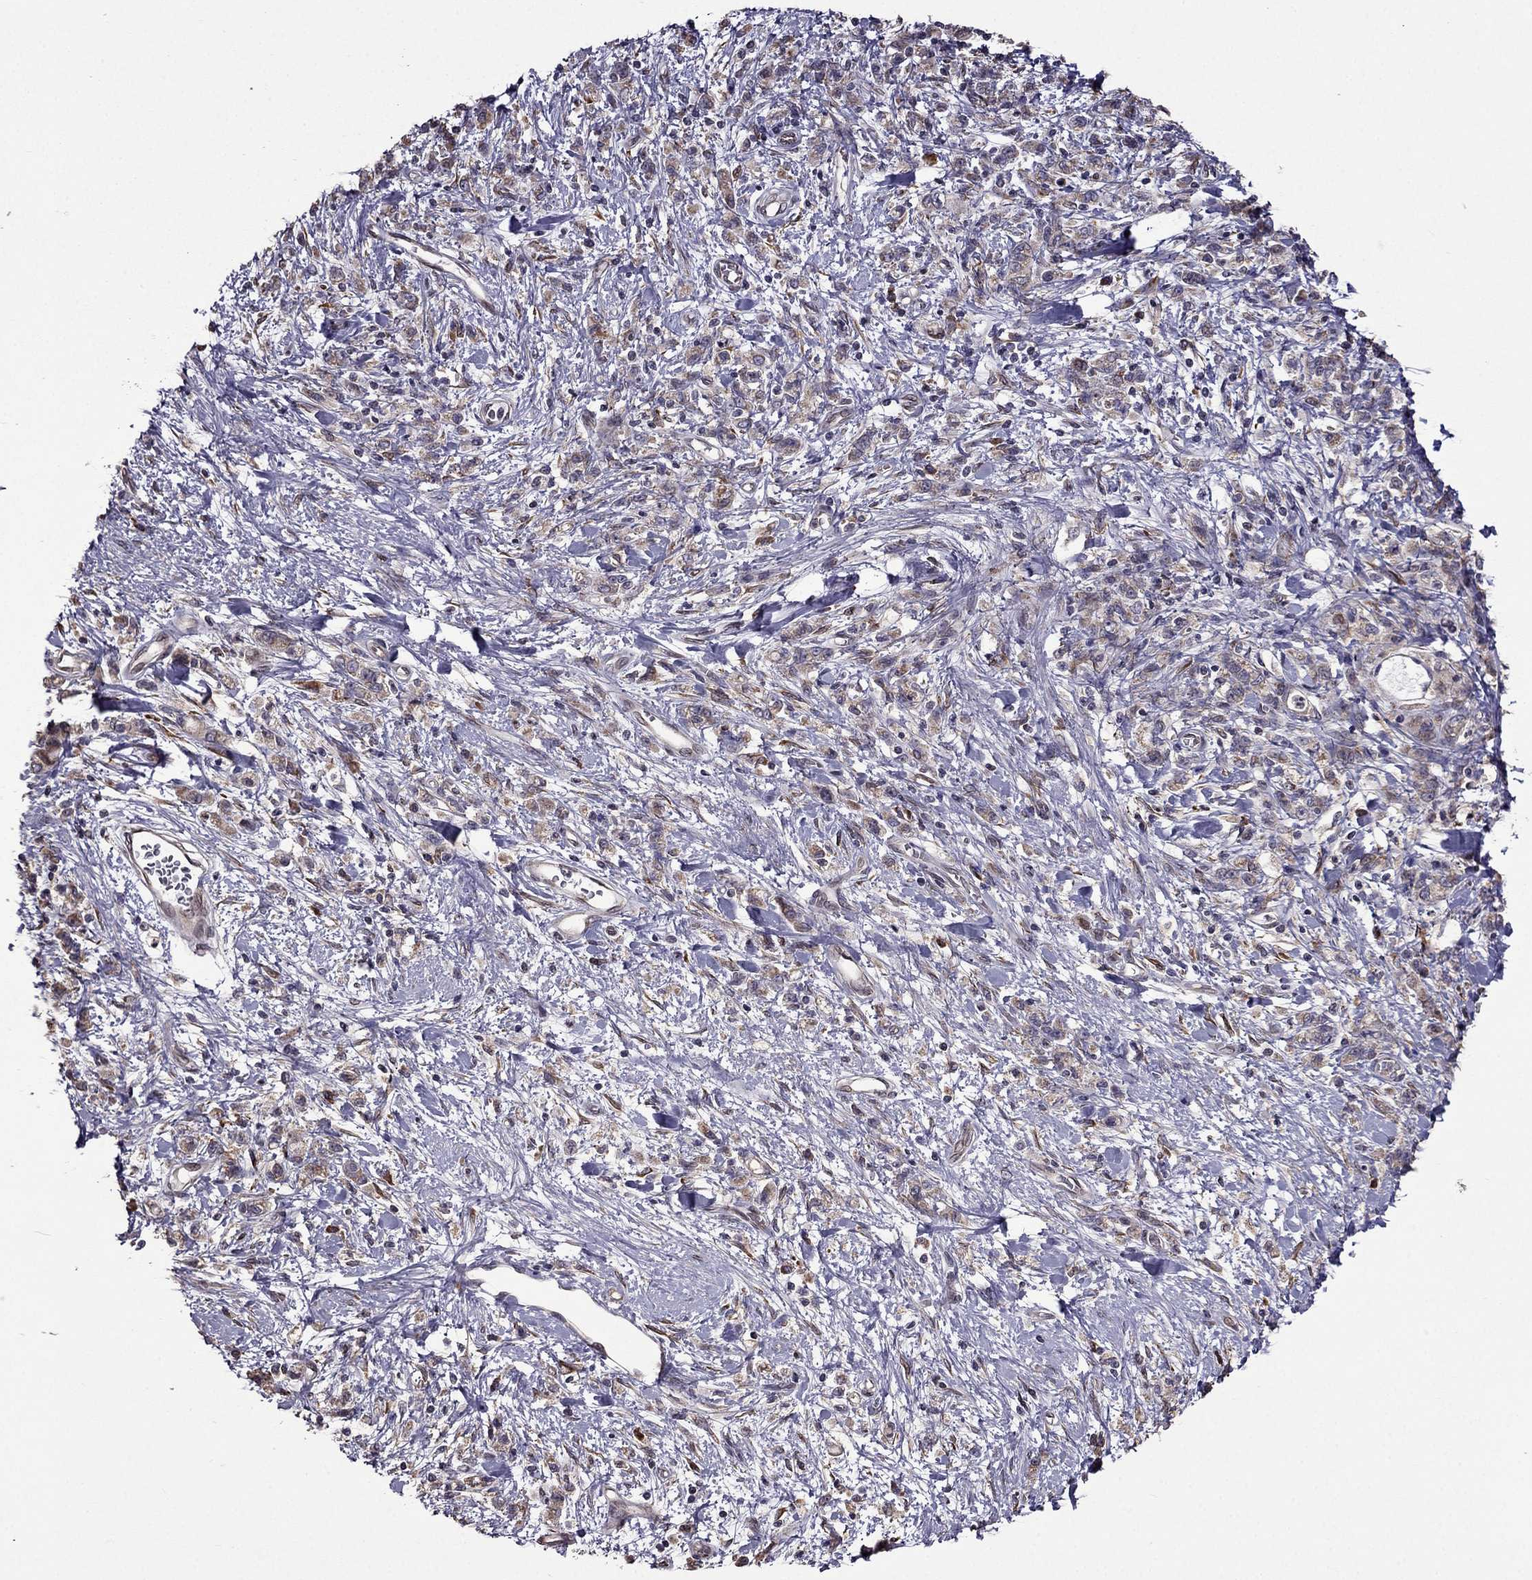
{"staining": {"intensity": "weak", "quantity": ">75%", "location": "cytoplasmic/membranous"}, "tissue": "stomach cancer", "cell_type": "Tumor cells", "image_type": "cancer", "snomed": [{"axis": "morphology", "description": "Adenocarcinoma, NOS"}, {"axis": "topography", "description": "Stomach"}], "caption": "Stomach cancer (adenocarcinoma) stained with a brown dye displays weak cytoplasmic/membranous positive positivity in approximately >75% of tumor cells.", "gene": "IKBIP", "patient": {"sex": "male", "age": 77}}